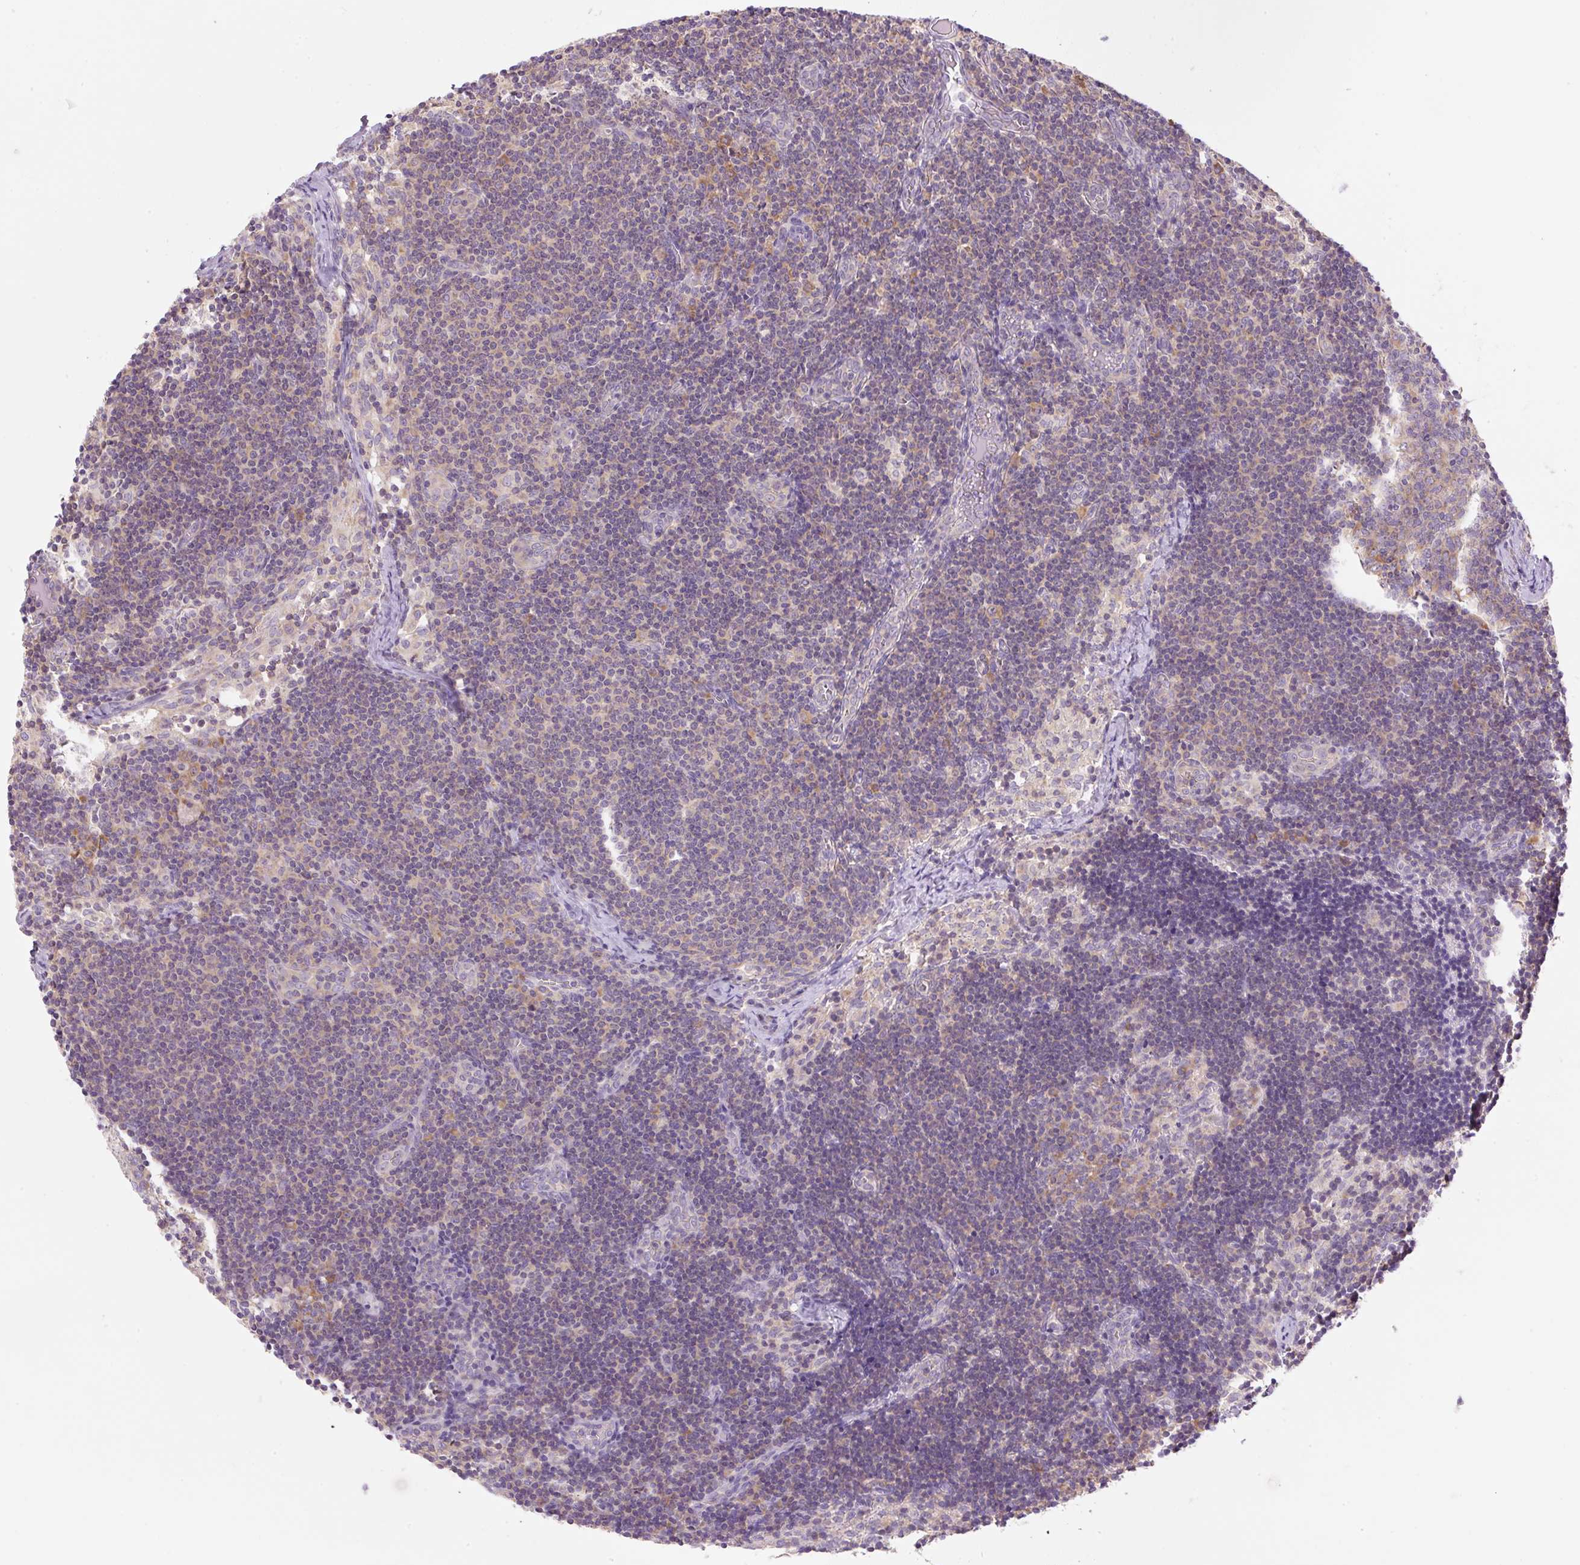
{"staining": {"intensity": "weak", "quantity": "25%-75%", "location": "cytoplasmic/membranous"}, "tissue": "lymph node", "cell_type": "Germinal center cells", "image_type": "normal", "snomed": [{"axis": "morphology", "description": "Normal tissue, NOS"}, {"axis": "topography", "description": "Lymph node"}], "caption": "An immunohistochemistry (IHC) photomicrograph of unremarkable tissue is shown. Protein staining in brown shows weak cytoplasmic/membranous positivity in lymph node within germinal center cells. (Stains: DAB in brown, nuclei in blue, Microscopy: brightfield microscopy at high magnification).", "gene": "RPL18A", "patient": {"sex": "female", "age": 31}}